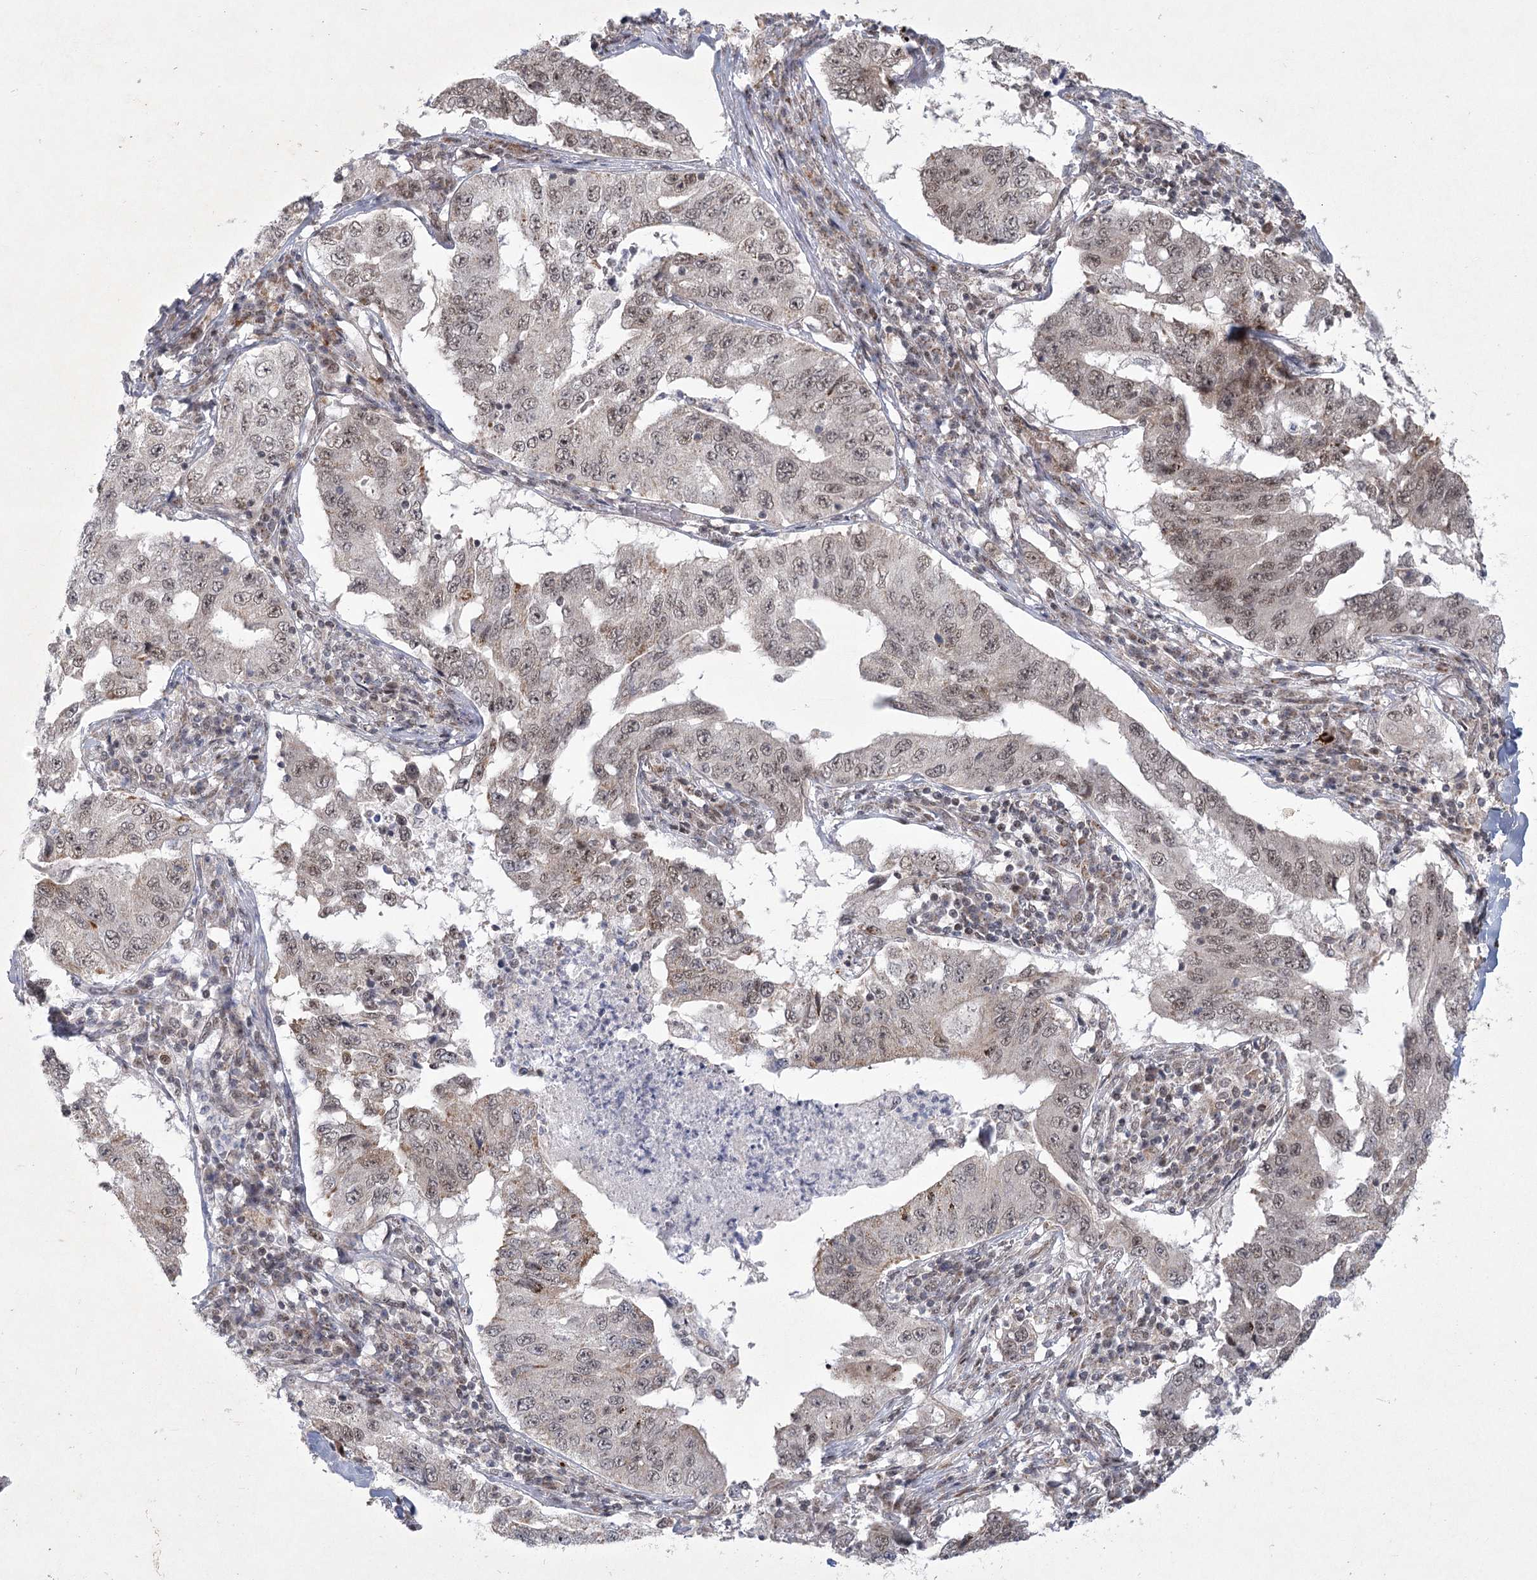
{"staining": {"intensity": "weak", "quantity": ">75%", "location": "nuclear"}, "tissue": "lung cancer", "cell_type": "Tumor cells", "image_type": "cancer", "snomed": [{"axis": "morphology", "description": "Adenocarcinoma, NOS"}, {"axis": "topography", "description": "Lung"}], "caption": "Protein staining shows weak nuclear expression in approximately >75% of tumor cells in lung adenocarcinoma. The staining is performed using DAB brown chromogen to label protein expression. The nuclei are counter-stained blue using hematoxylin.", "gene": "CIB4", "patient": {"sex": "female", "age": 51}}